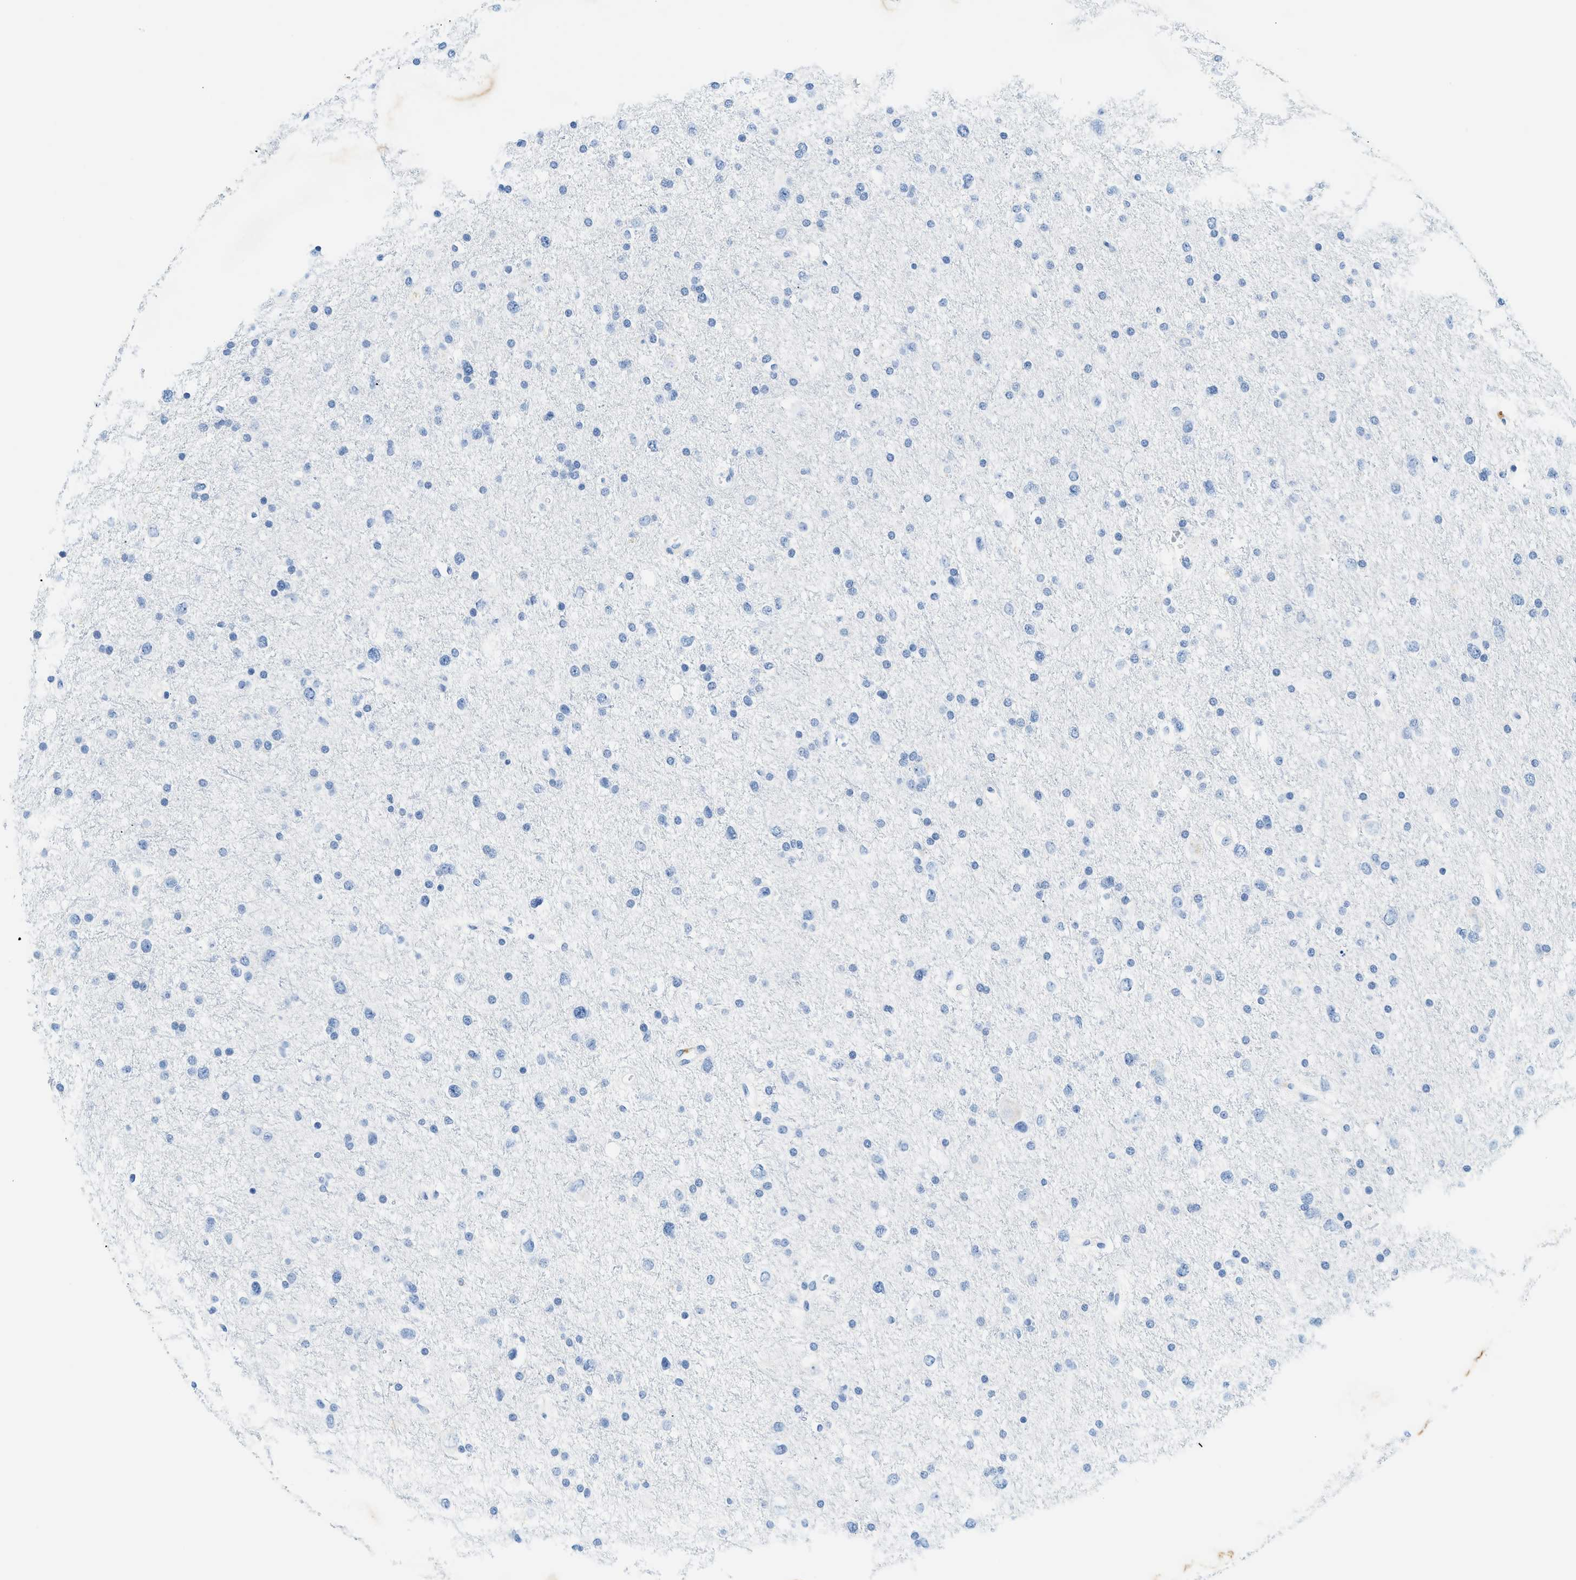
{"staining": {"intensity": "negative", "quantity": "none", "location": "none"}, "tissue": "glioma", "cell_type": "Tumor cells", "image_type": "cancer", "snomed": [{"axis": "morphology", "description": "Glioma, malignant, Low grade"}, {"axis": "topography", "description": "Brain"}], "caption": "This is an immunohistochemistry (IHC) image of glioma. There is no positivity in tumor cells.", "gene": "STXBP2", "patient": {"sex": "female", "age": 37}}